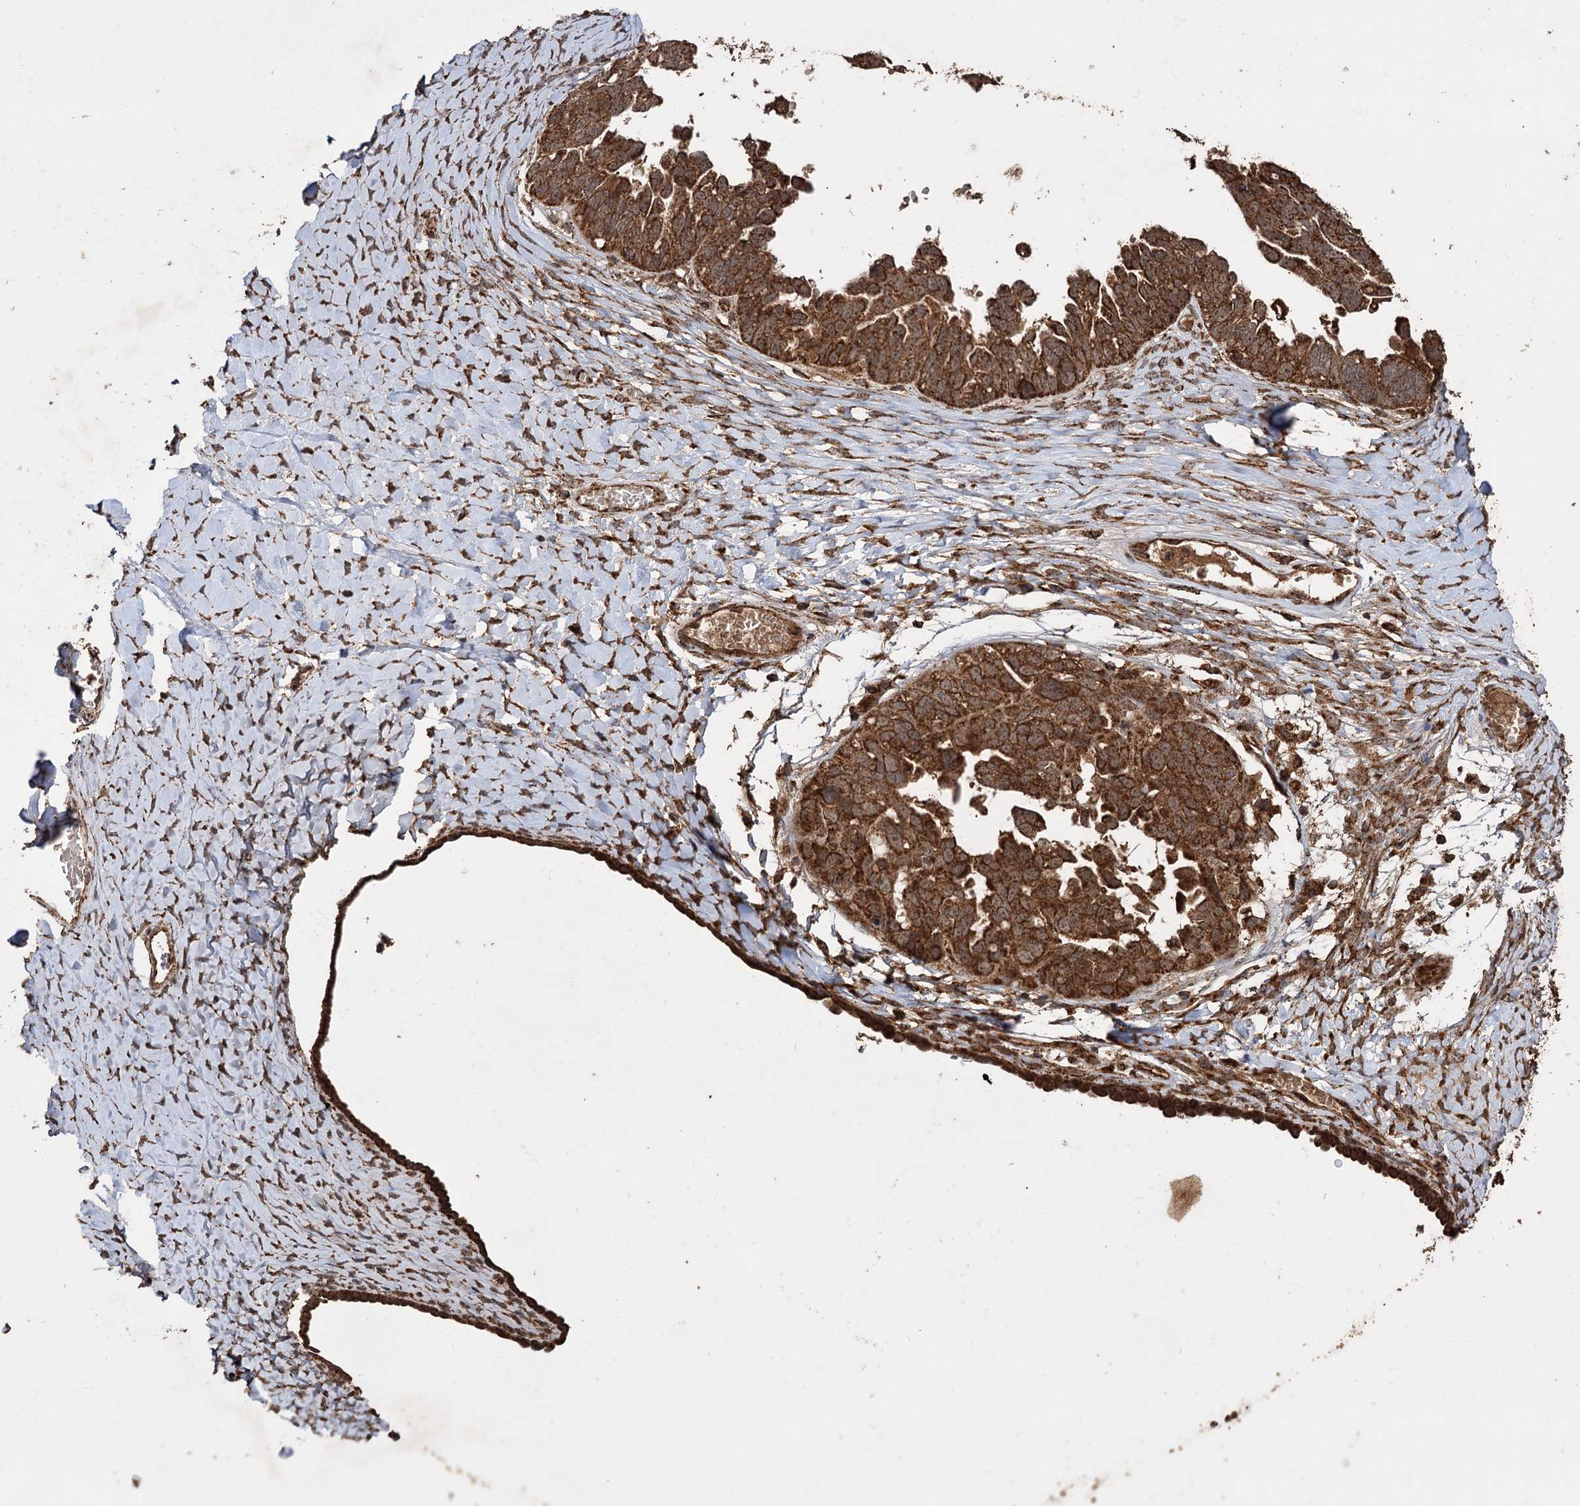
{"staining": {"intensity": "strong", "quantity": ">75%", "location": "cytoplasmic/membranous"}, "tissue": "ovarian cancer", "cell_type": "Tumor cells", "image_type": "cancer", "snomed": [{"axis": "morphology", "description": "Cystadenocarcinoma, serous, NOS"}, {"axis": "topography", "description": "Ovary"}], "caption": "Strong cytoplasmic/membranous protein expression is seen in approximately >75% of tumor cells in ovarian cancer.", "gene": "IPO4", "patient": {"sex": "female", "age": 79}}